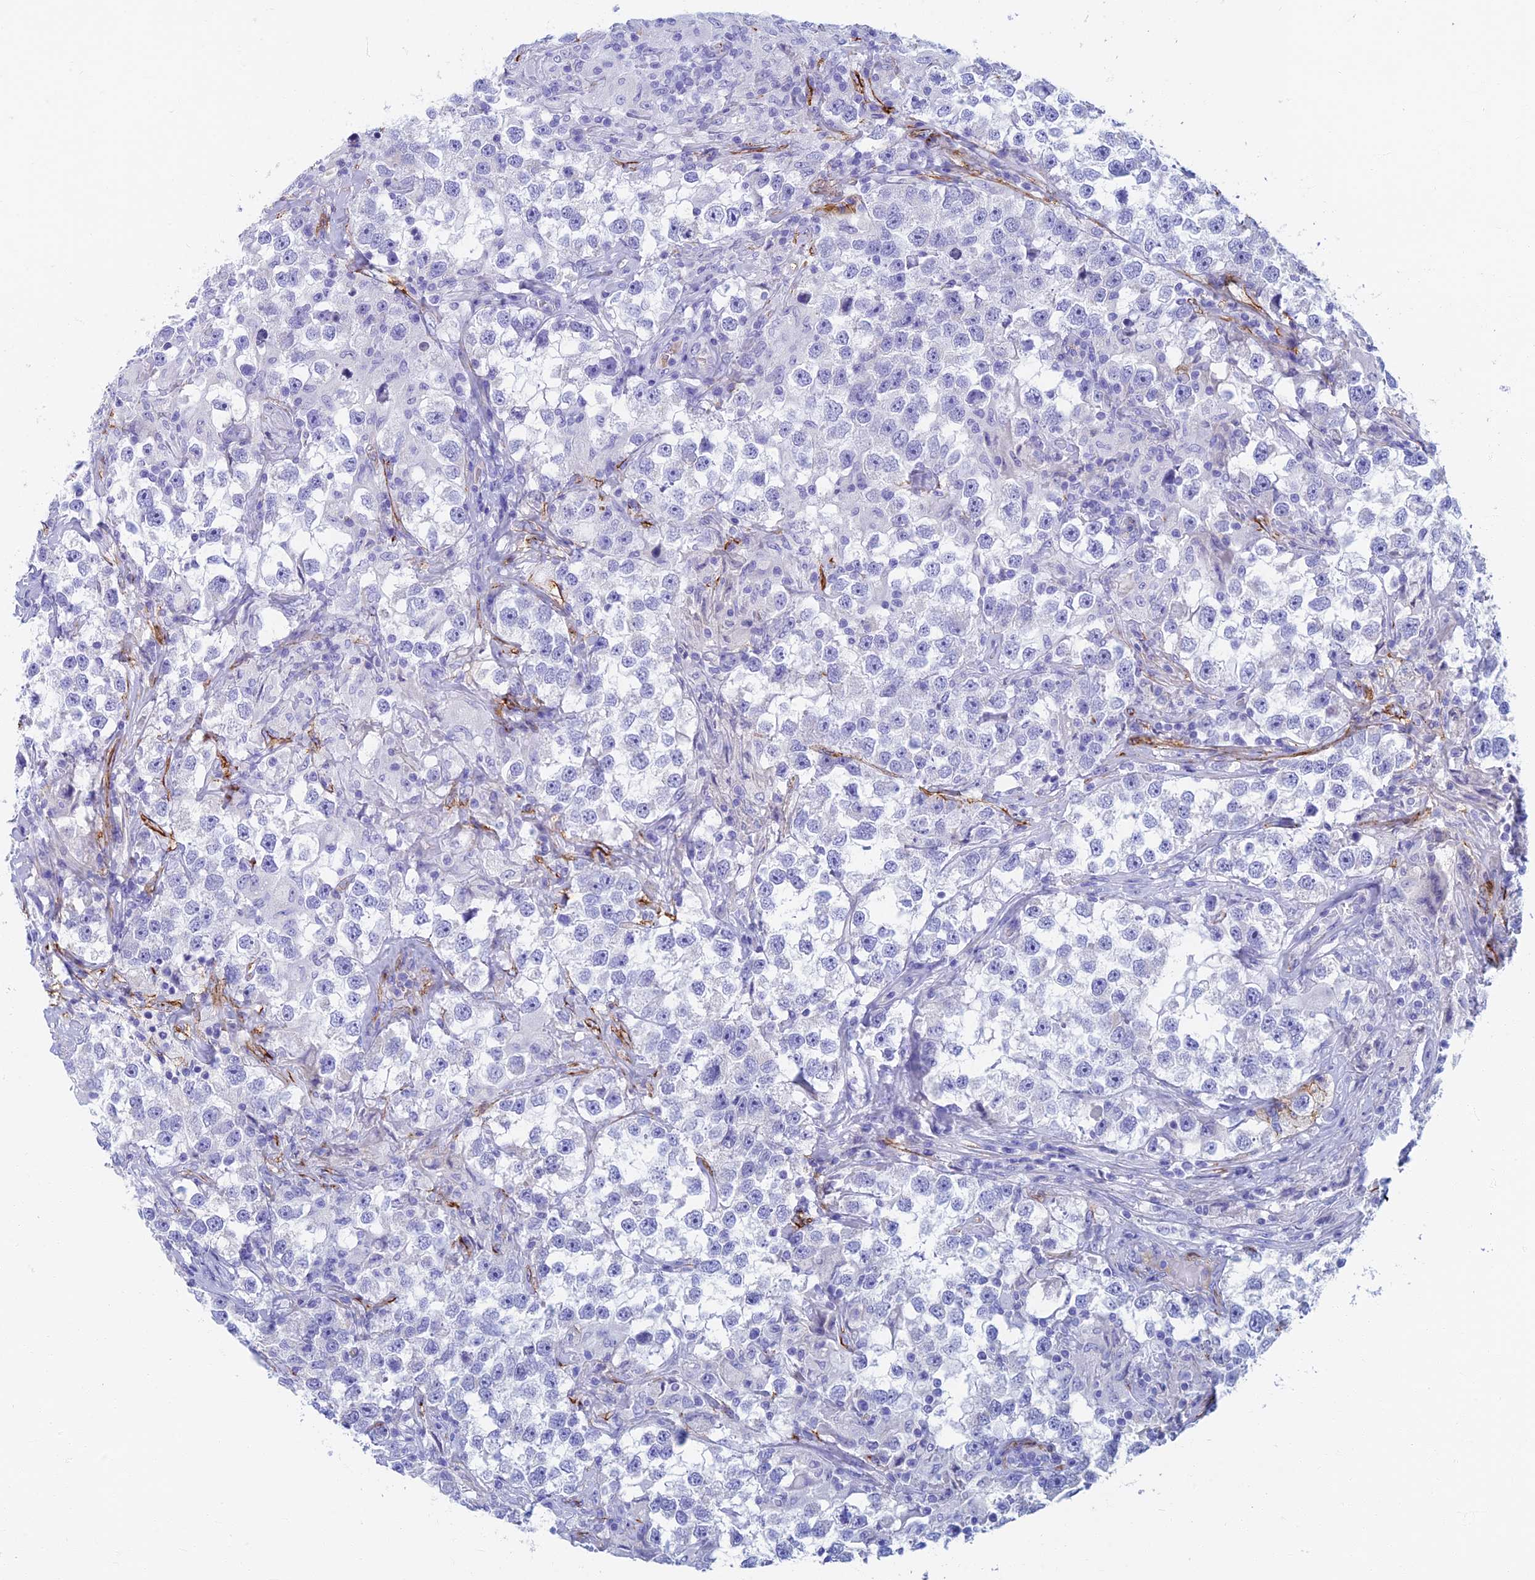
{"staining": {"intensity": "negative", "quantity": "none", "location": "none"}, "tissue": "testis cancer", "cell_type": "Tumor cells", "image_type": "cancer", "snomed": [{"axis": "morphology", "description": "Seminoma, NOS"}, {"axis": "topography", "description": "Testis"}], "caption": "Micrograph shows no significant protein positivity in tumor cells of testis cancer (seminoma).", "gene": "ETFRF1", "patient": {"sex": "male", "age": 46}}